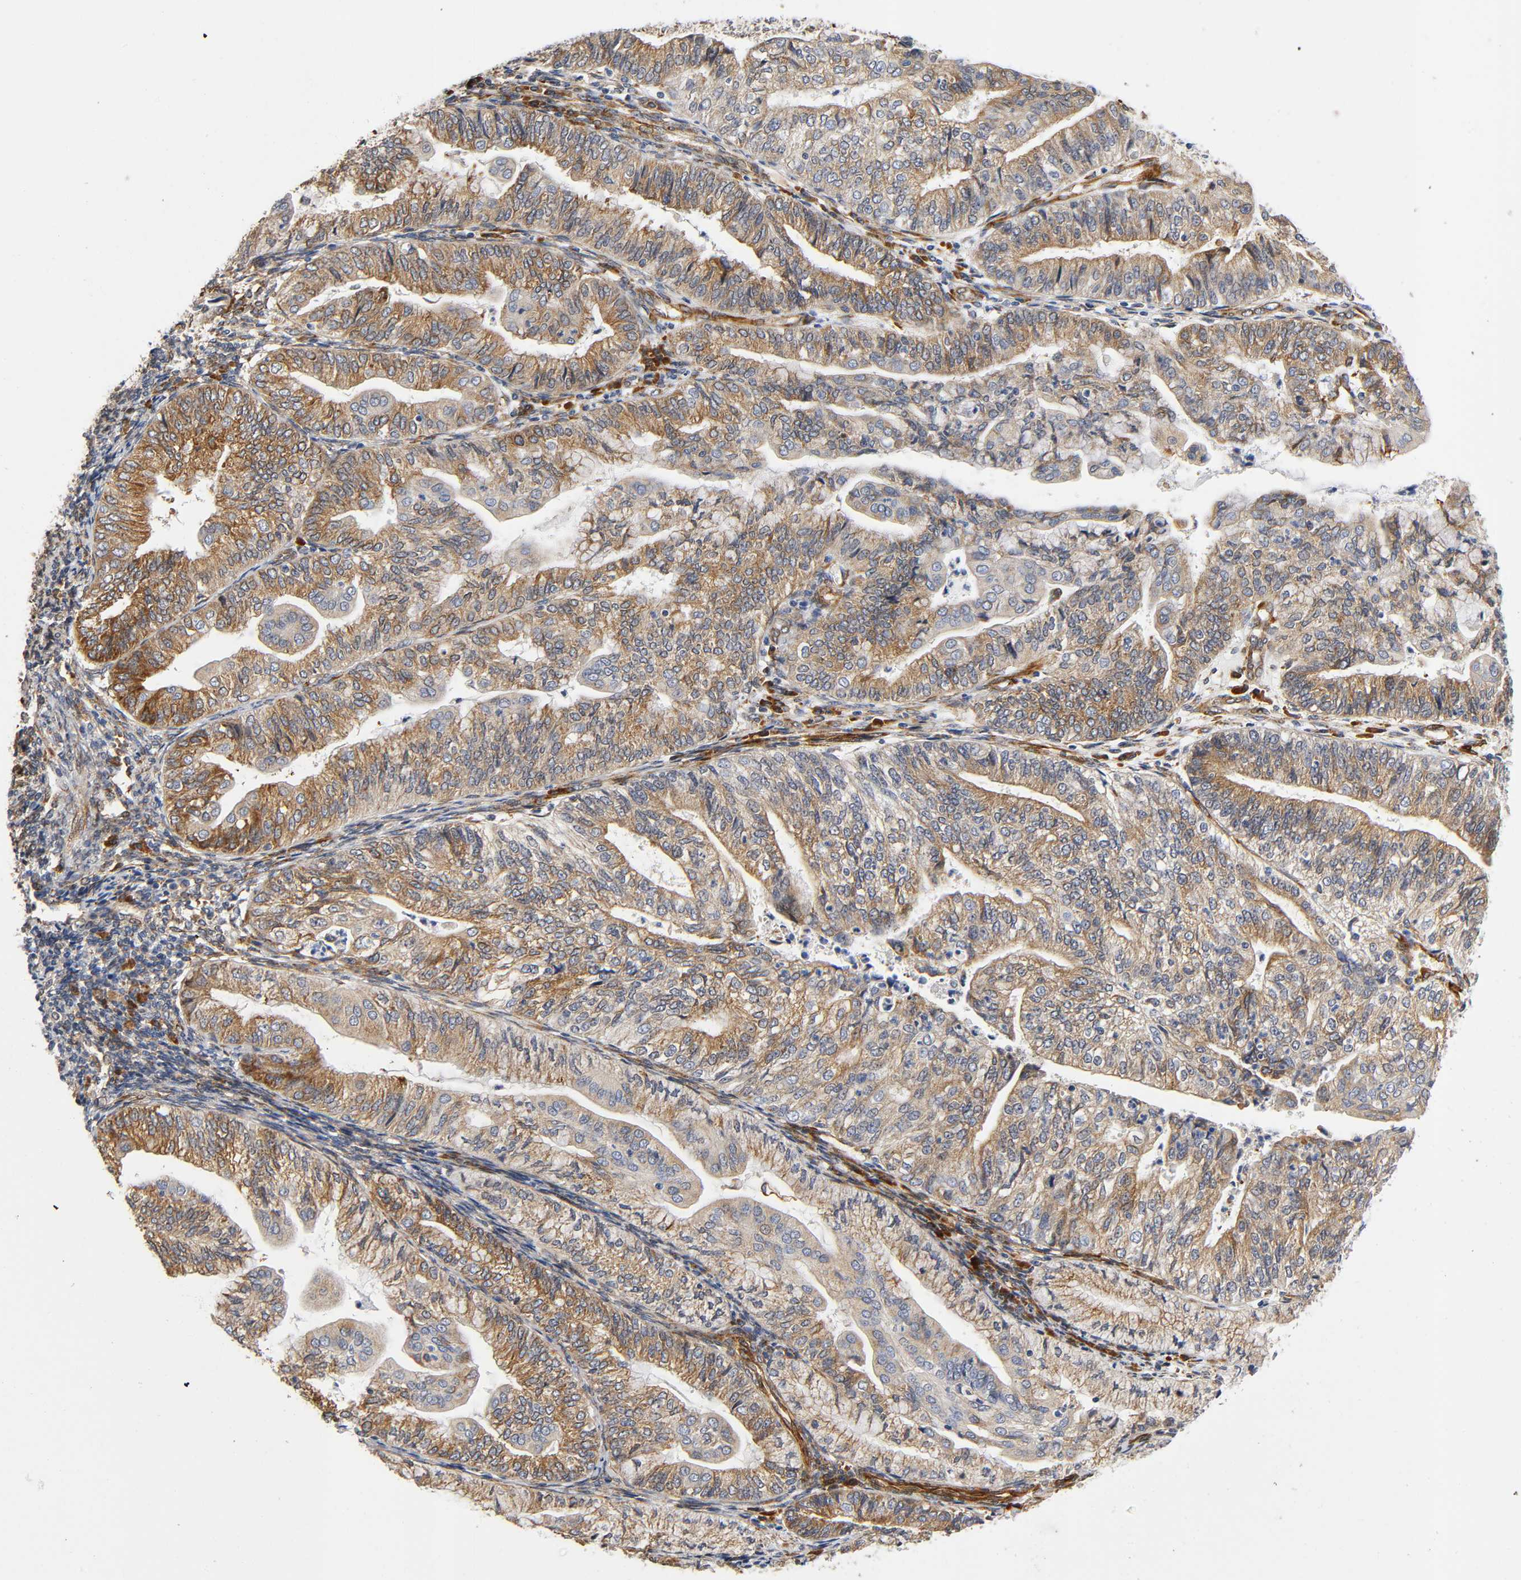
{"staining": {"intensity": "moderate", "quantity": ">75%", "location": "cytoplasmic/membranous"}, "tissue": "endometrial cancer", "cell_type": "Tumor cells", "image_type": "cancer", "snomed": [{"axis": "morphology", "description": "Adenocarcinoma, NOS"}, {"axis": "topography", "description": "Endometrium"}], "caption": "Protein staining of endometrial adenocarcinoma tissue shows moderate cytoplasmic/membranous positivity in approximately >75% of tumor cells.", "gene": "SOS2", "patient": {"sex": "female", "age": 59}}